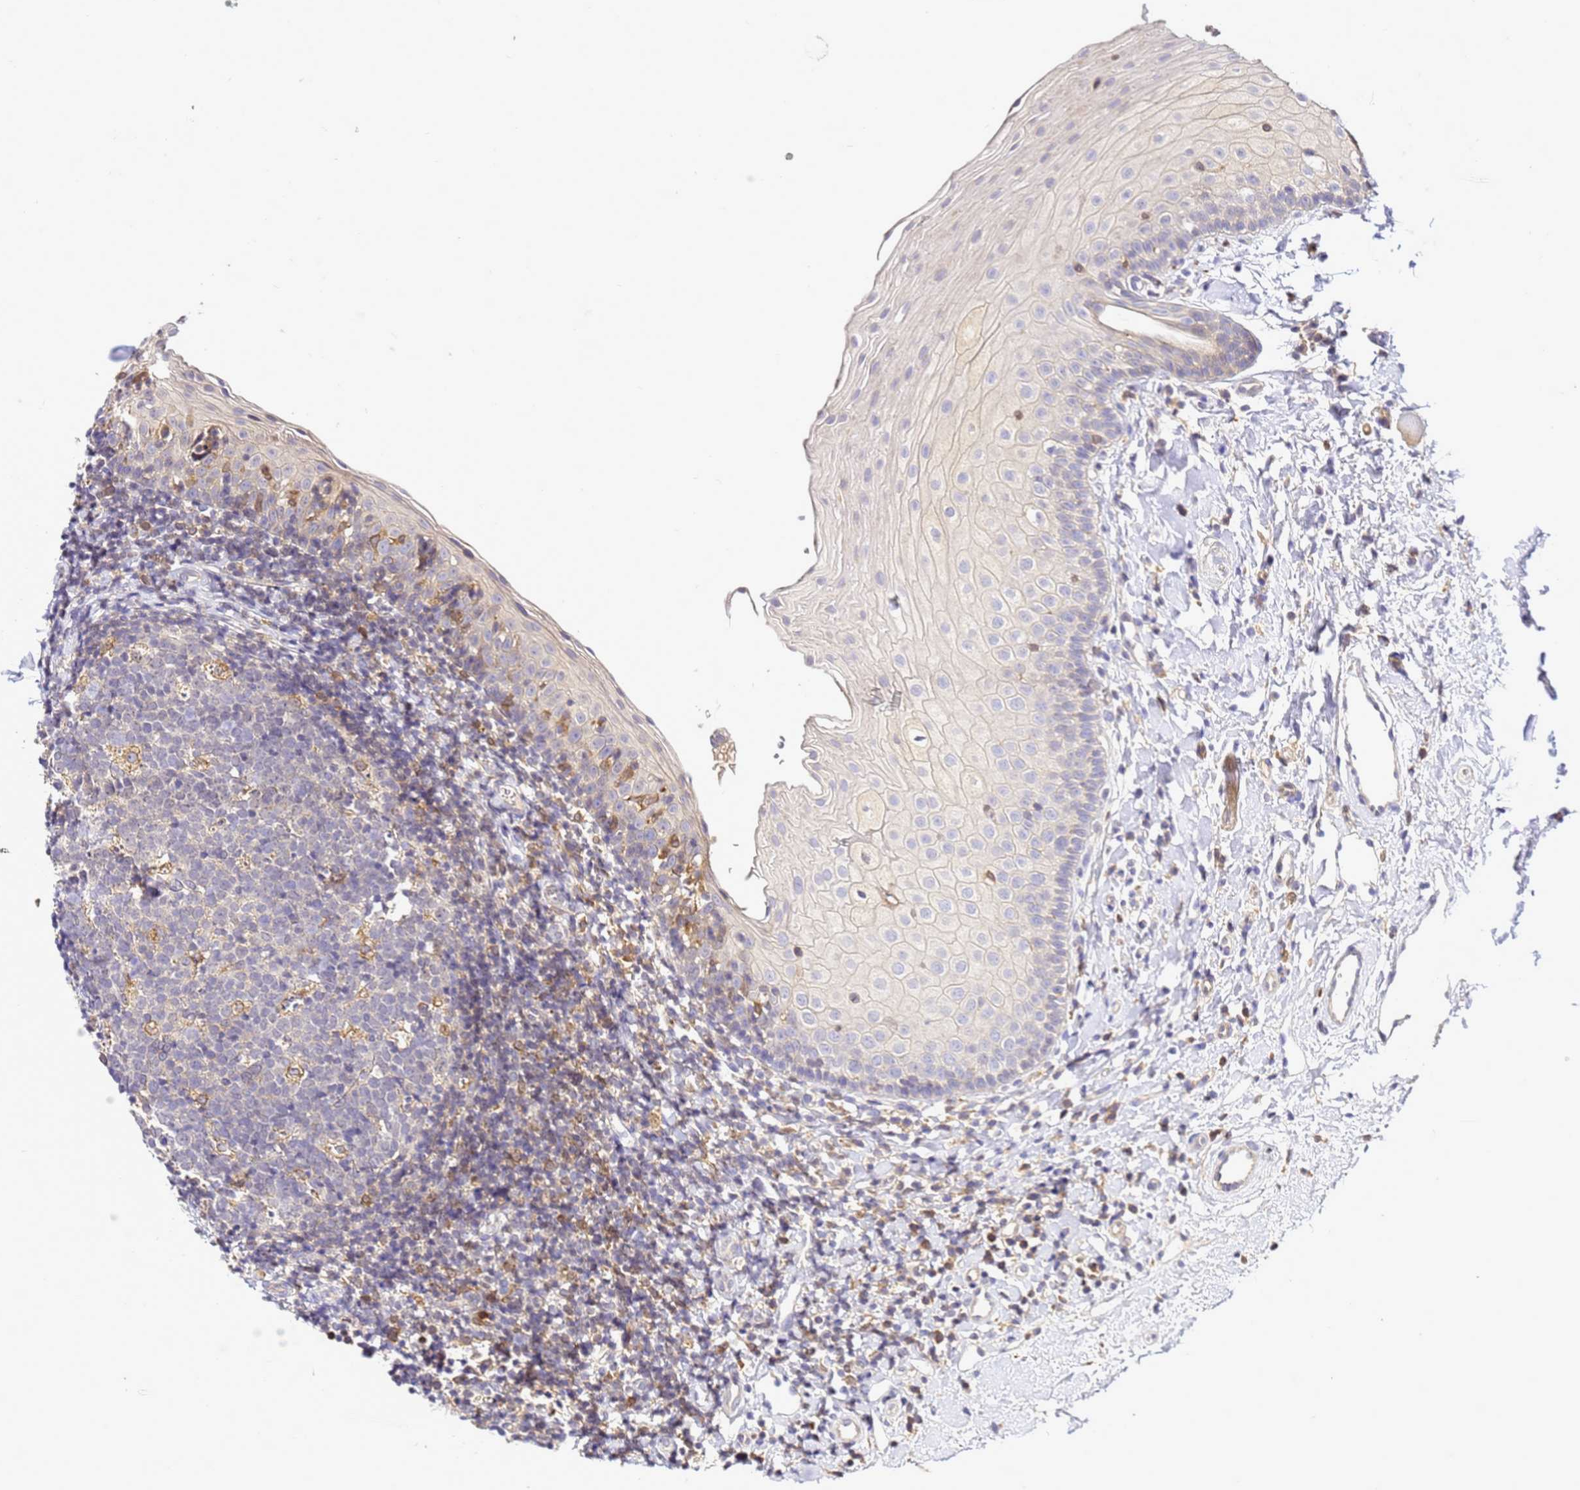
{"staining": {"intensity": "weak", "quantity": "25%-75%", "location": "cytoplasmic/membranous"}, "tissue": "oral mucosa", "cell_type": "Squamous epithelial cells", "image_type": "normal", "snomed": [{"axis": "morphology", "description": "Normal tissue, NOS"}, {"axis": "topography", "description": "Oral tissue"}], "caption": "IHC (DAB) staining of unremarkable oral mucosa reveals weak cytoplasmic/membranous protein expression in approximately 25%-75% of squamous epithelial cells. IHC stains the protein of interest in brown and the nuclei are stained blue.", "gene": "ADPGK", "patient": {"sex": "male", "age": 46}}